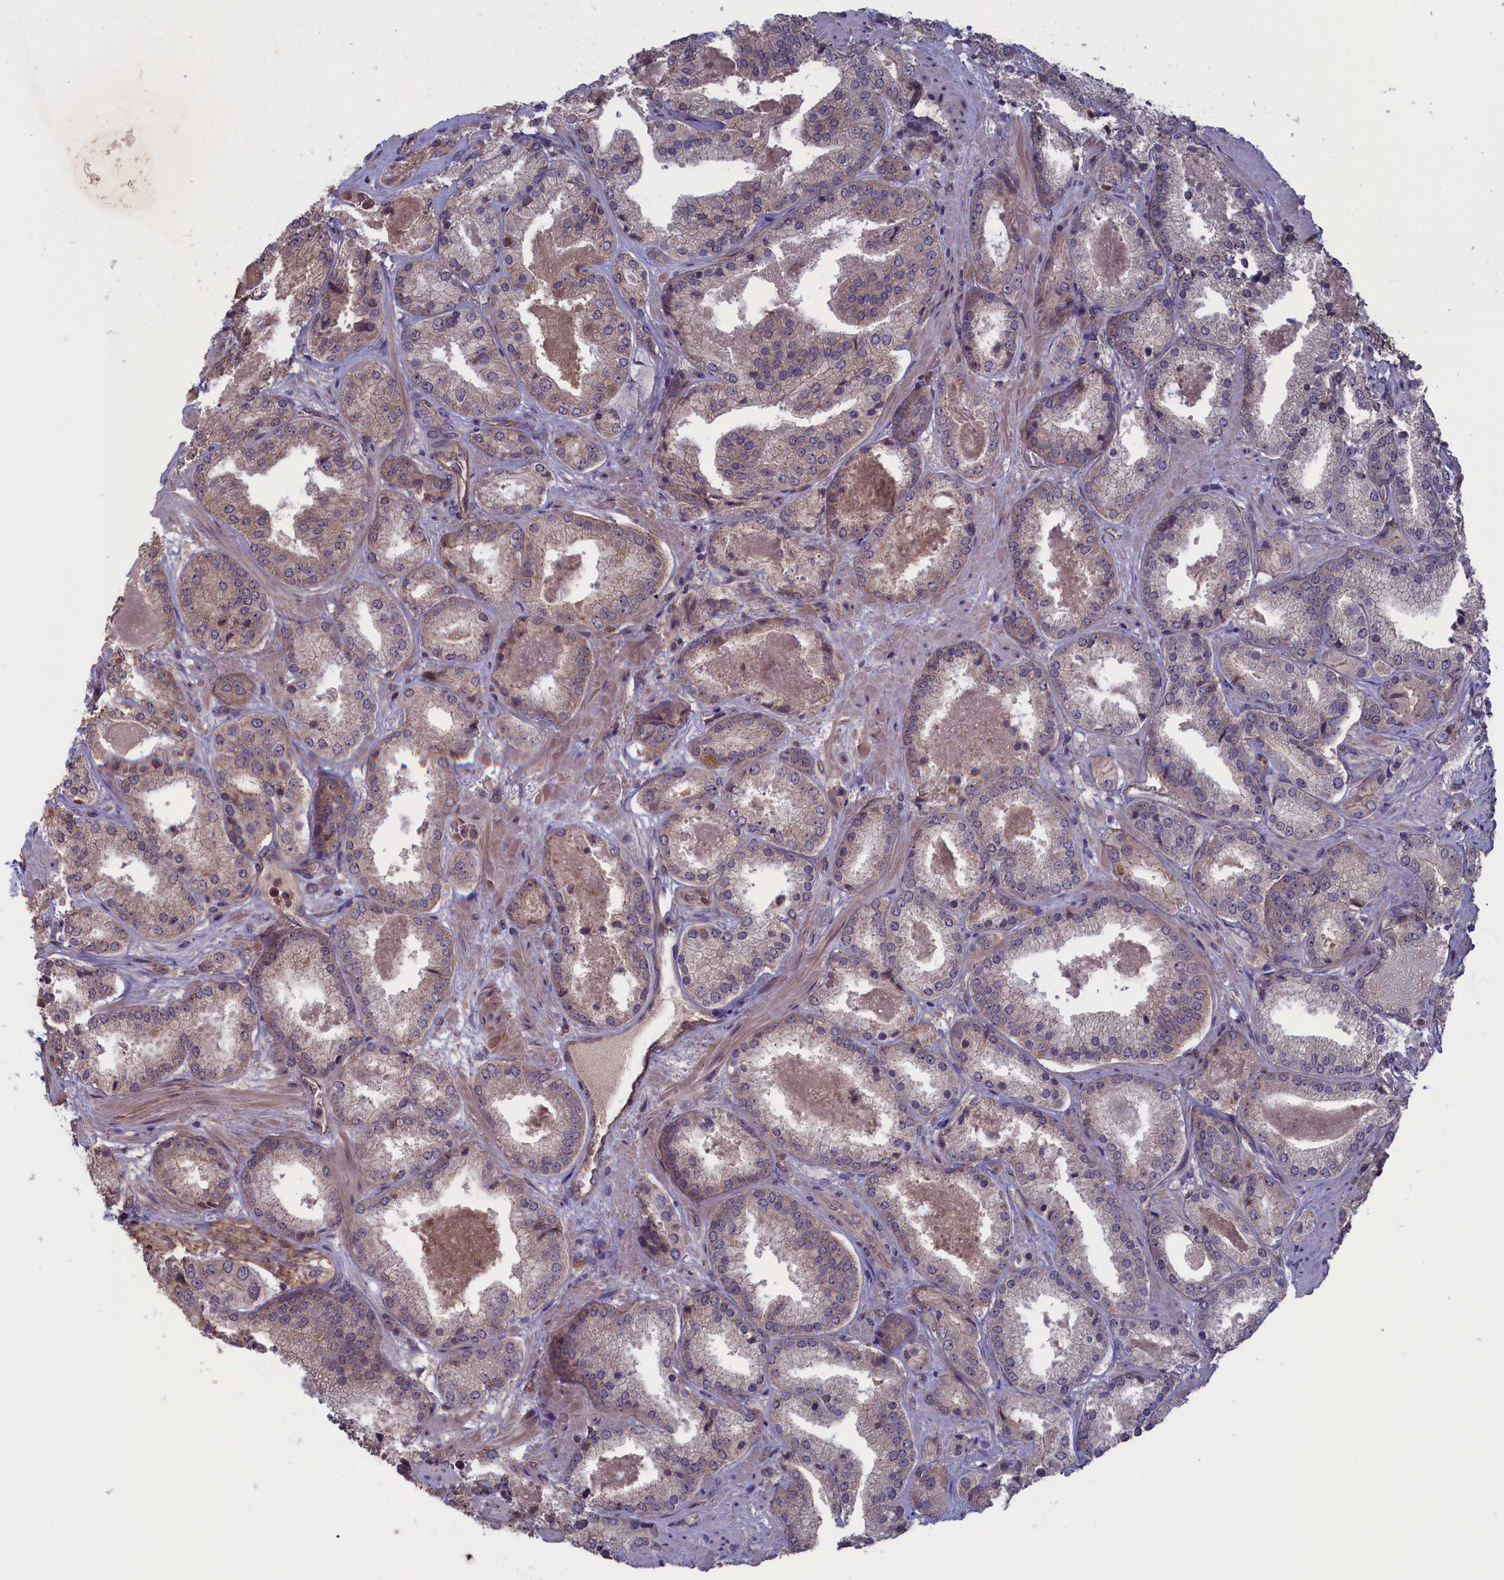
{"staining": {"intensity": "weak", "quantity": "<25%", "location": "cytoplasmic/membranous"}, "tissue": "prostate cancer", "cell_type": "Tumor cells", "image_type": "cancer", "snomed": [{"axis": "morphology", "description": "Adenocarcinoma, High grade"}, {"axis": "topography", "description": "Prostate"}], "caption": "Immunohistochemistry histopathology image of human prostate high-grade adenocarcinoma stained for a protein (brown), which reveals no expression in tumor cells.", "gene": "PLP2", "patient": {"sex": "male", "age": 63}}